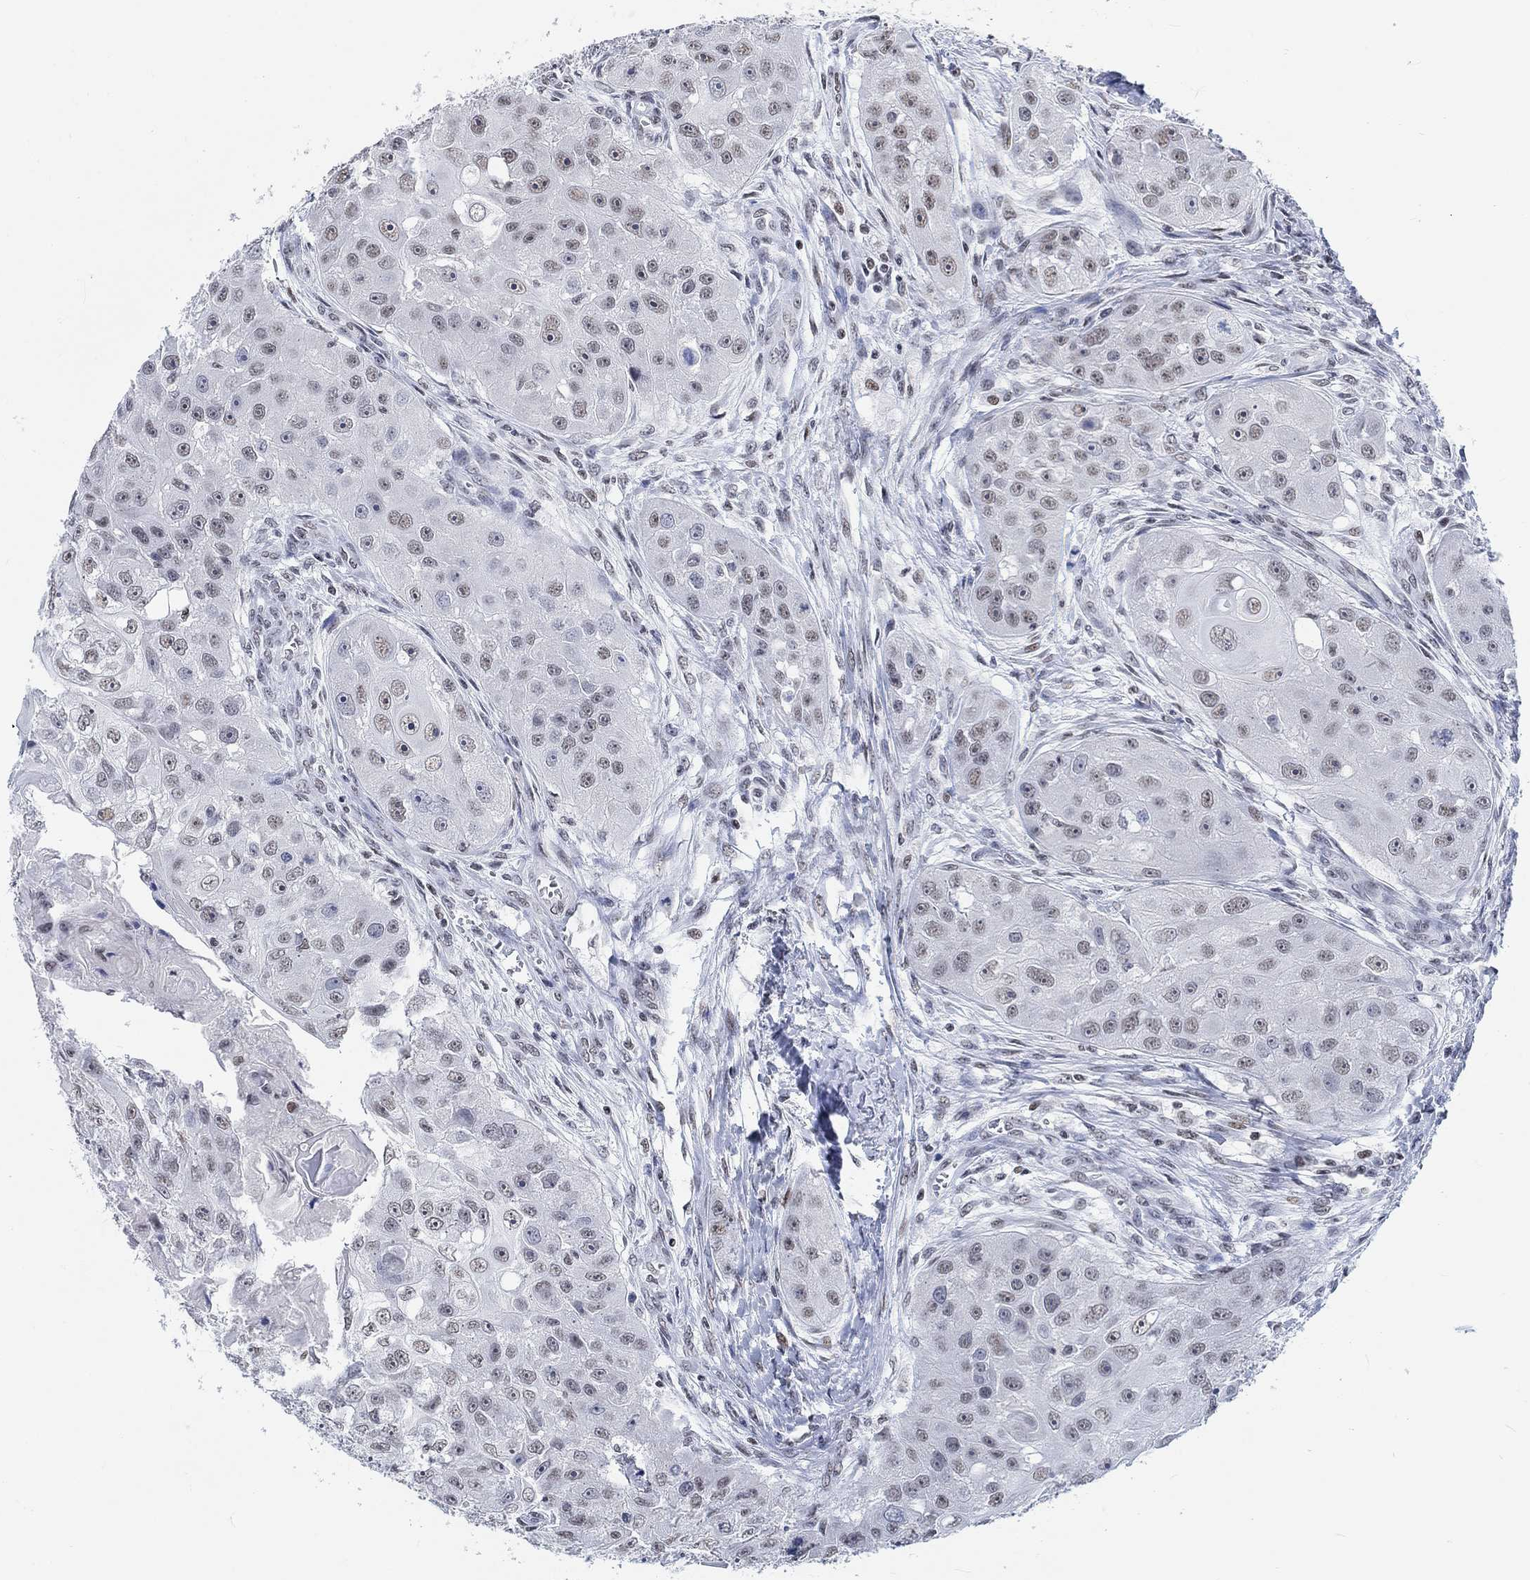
{"staining": {"intensity": "weak", "quantity": "25%-75%", "location": "nuclear"}, "tissue": "head and neck cancer", "cell_type": "Tumor cells", "image_type": "cancer", "snomed": [{"axis": "morphology", "description": "Normal tissue, NOS"}, {"axis": "morphology", "description": "Squamous cell carcinoma, NOS"}, {"axis": "topography", "description": "Skeletal muscle"}, {"axis": "topography", "description": "Head-Neck"}], "caption": "An immunohistochemistry (IHC) image of neoplastic tissue is shown. Protein staining in brown highlights weak nuclear positivity in head and neck squamous cell carcinoma within tumor cells. (Stains: DAB in brown, nuclei in blue, Microscopy: brightfield microscopy at high magnification).", "gene": "KCNH8", "patient": {"sex": "male", "age": 51}}